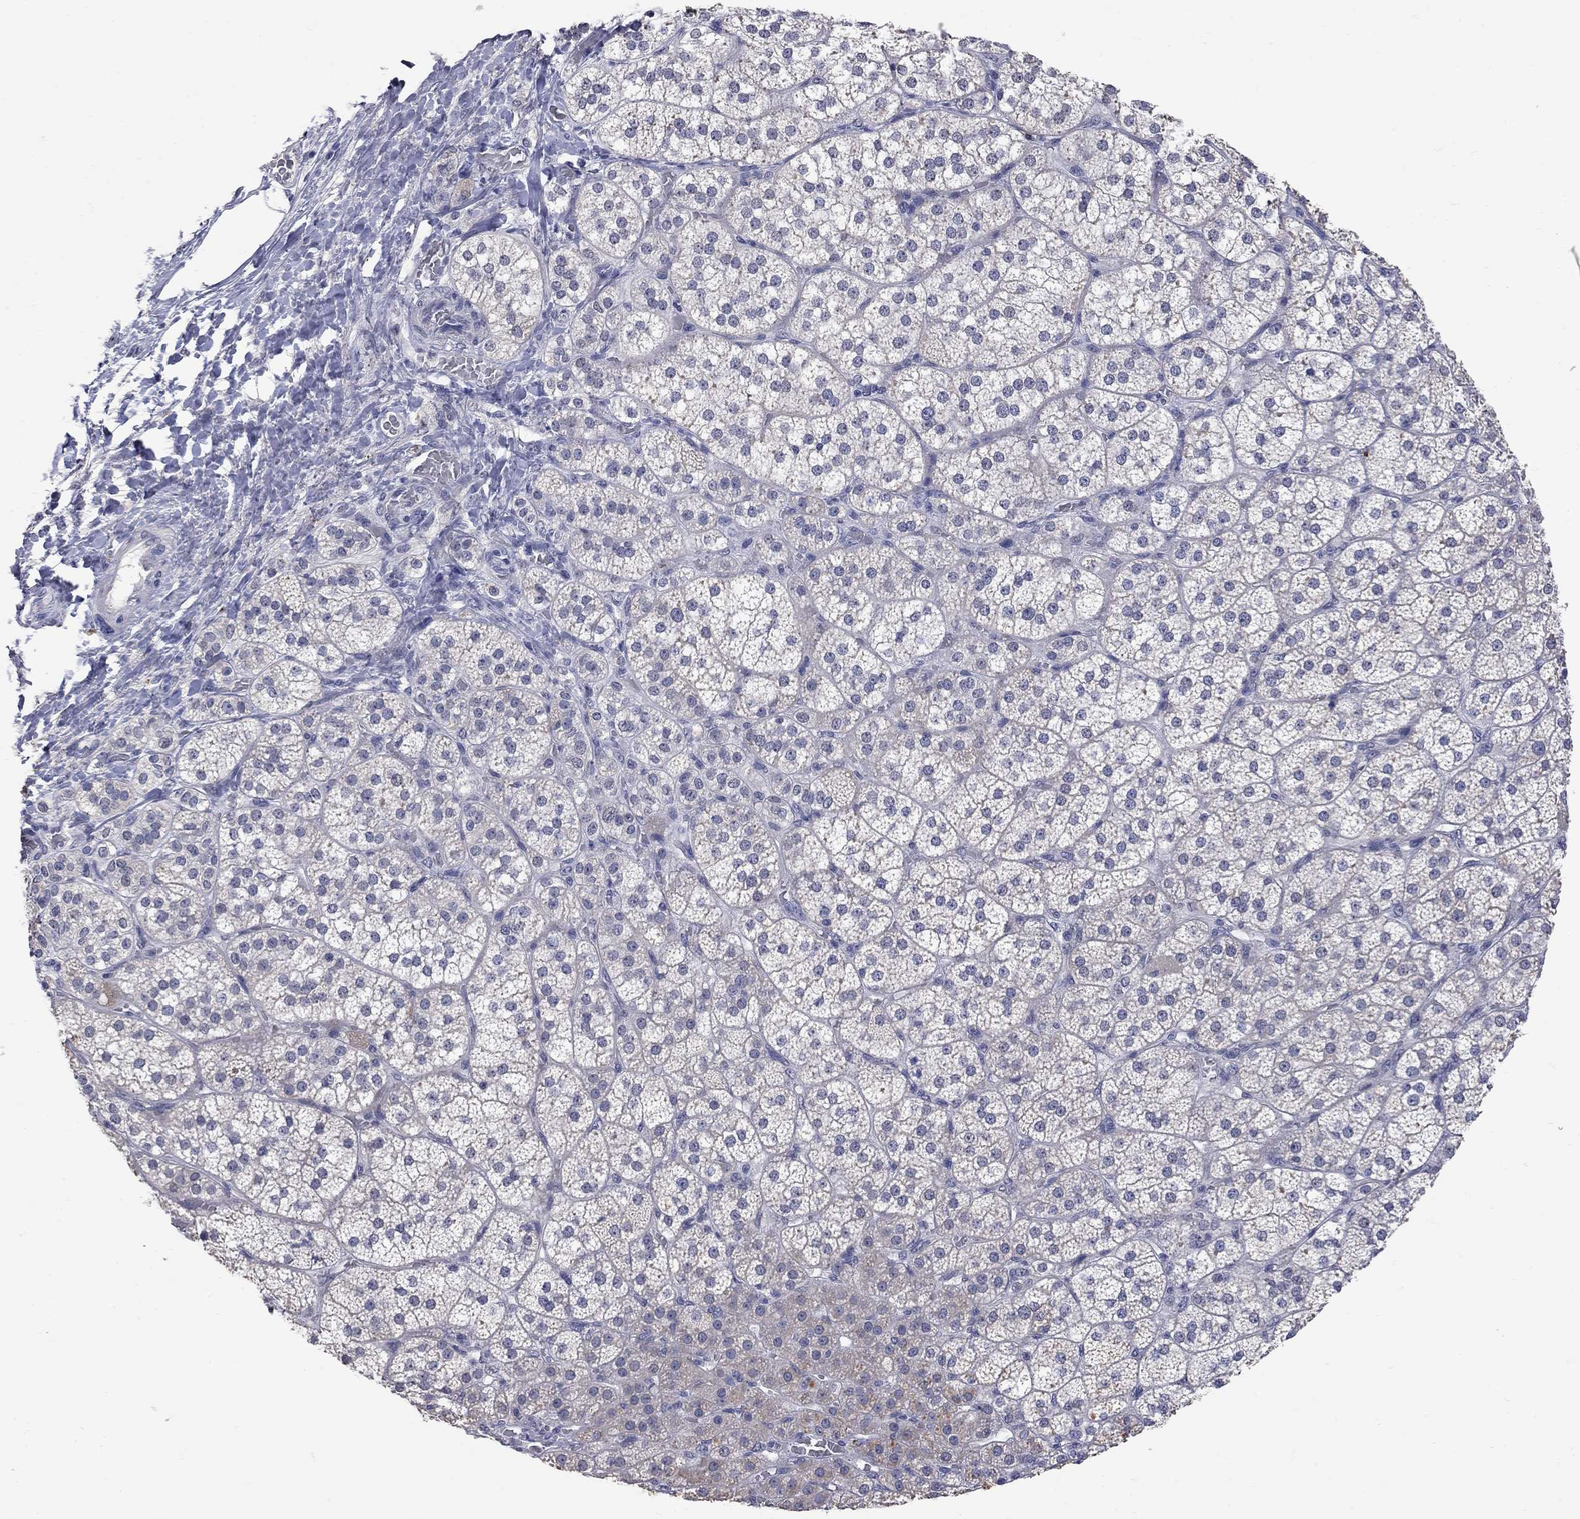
{"staining": {"intensity": "moderate", "quantity": "<25%", "location": "cytoplasmic/membranous"}, "tissue": "adrenal gland", "cell_type": "Glandular cells", "image_type": "normal", "snomed": [{"axis": "morphology", "description": "Normal tissue, NOS"}, {"axis": "topography", "description": "Adrenal gland"}], "caption": "The image shows a brown stain indicating the presence of a protein in the cytoplasmic/membranous of glandular cells in adrenal gland. Using DAB (brown) and hematoxylin (blue) stains, captured at high magnification using brightfield microscopy.", "gene": "NOS2", "patient": {"sex": "female", "age": 60}}